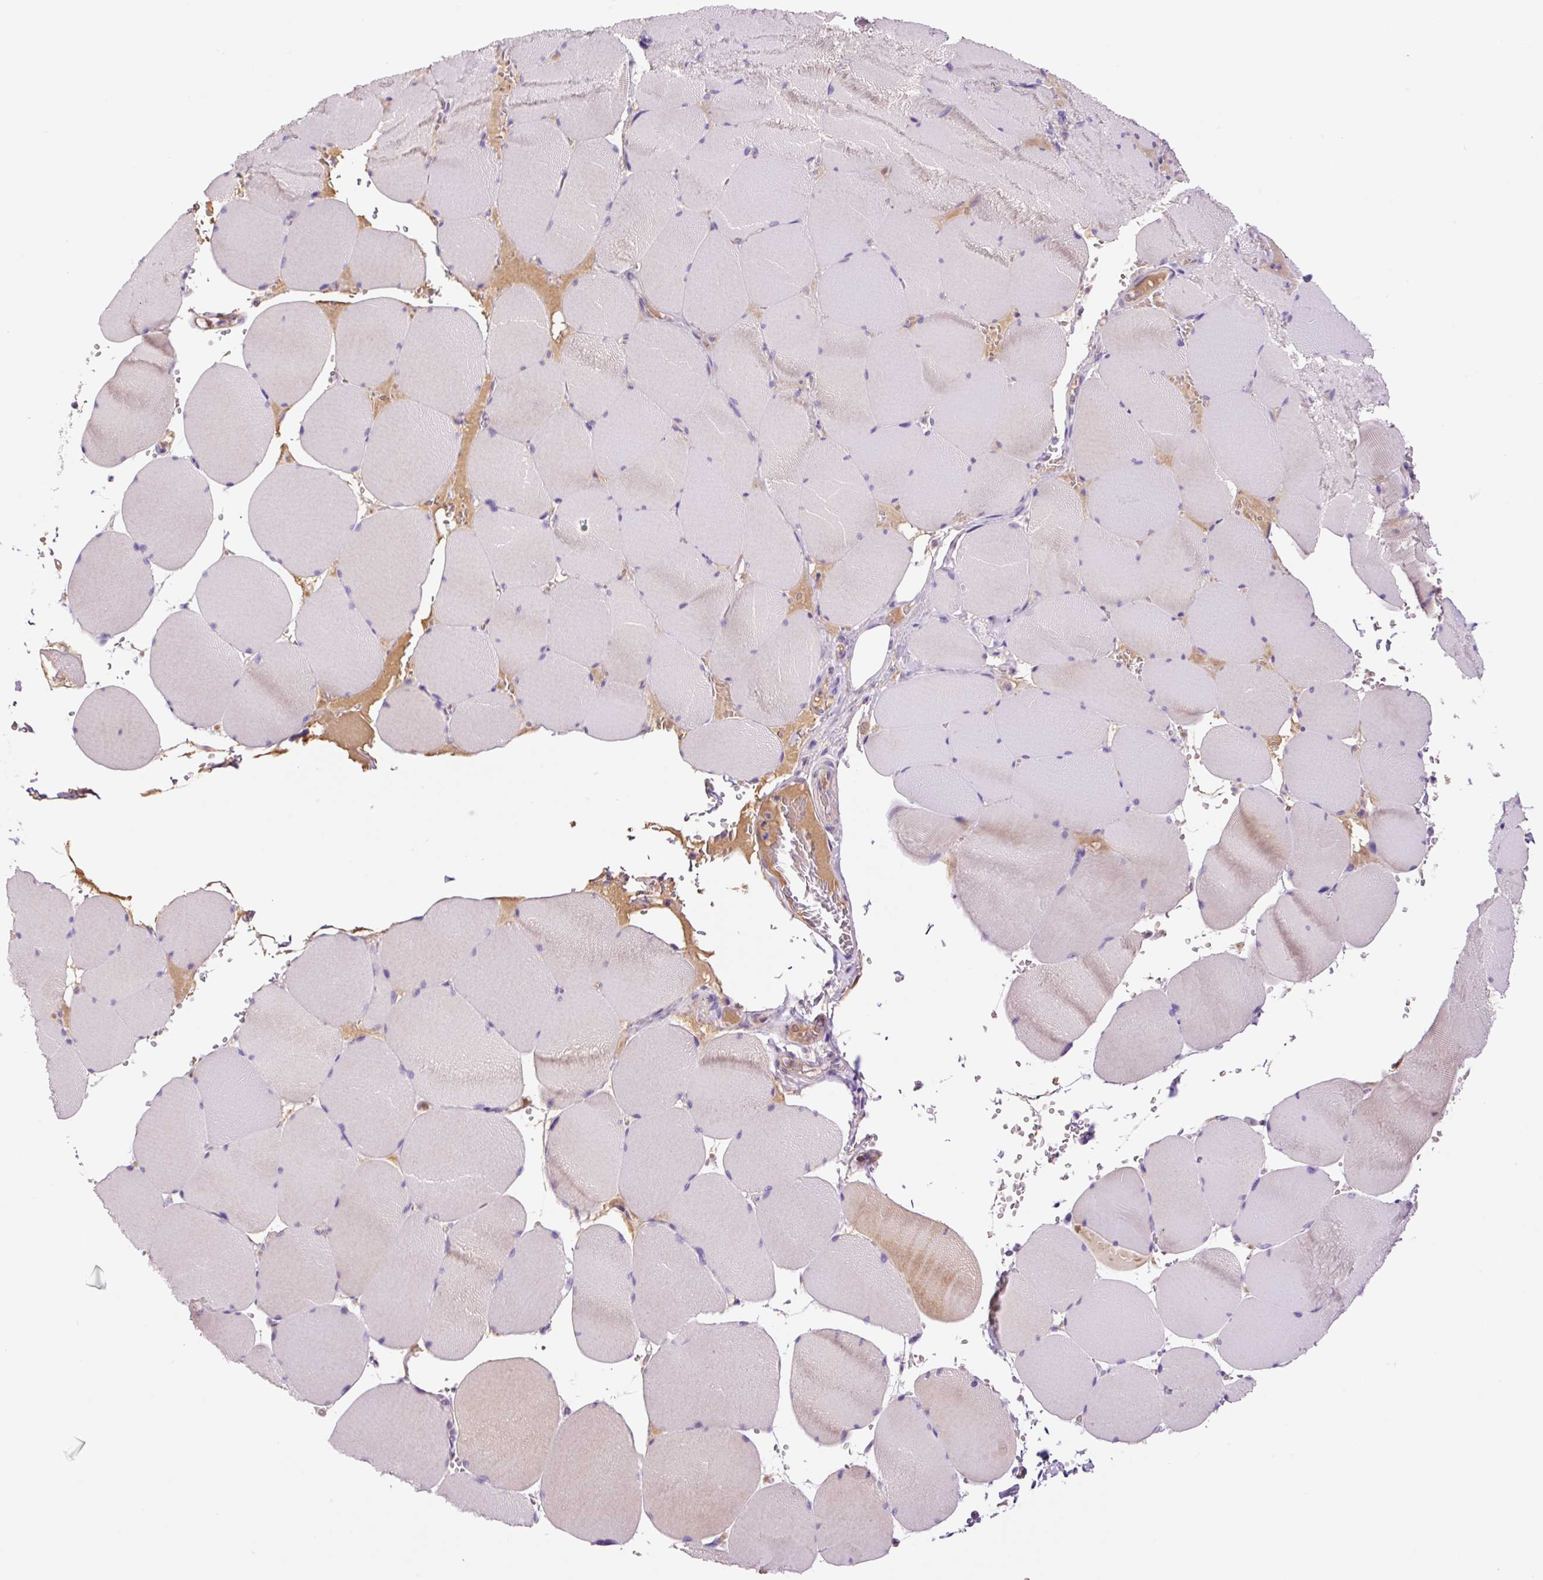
{"staining": {"intensity": "moderate", "quantity": "25%-75%", "location": "cytoplasmic/membranous"}, "tissue": "skeletal muscle", "cell_type": "Myocytes", "image_type": "normal", "snomed": [{"axis": "morphology", "description": "Normal tissue, NOS"}, {"axis": "topography", "description": "Skeletal muscle"}, {"axis": "topography", "description": "Head-Neck"}], "caption": "Immunohistochemistry (IHC) (DAB) staining of unremarkable skeletal muscle shows moderate cytoplasmic/membranous protein staining in about 25%-75% of myocytes. The protein of interest is shown in brown color, while the nuclei are stained blue.", "gene": "DPPA4", "patient": {"sex": "male", "age": 66}}